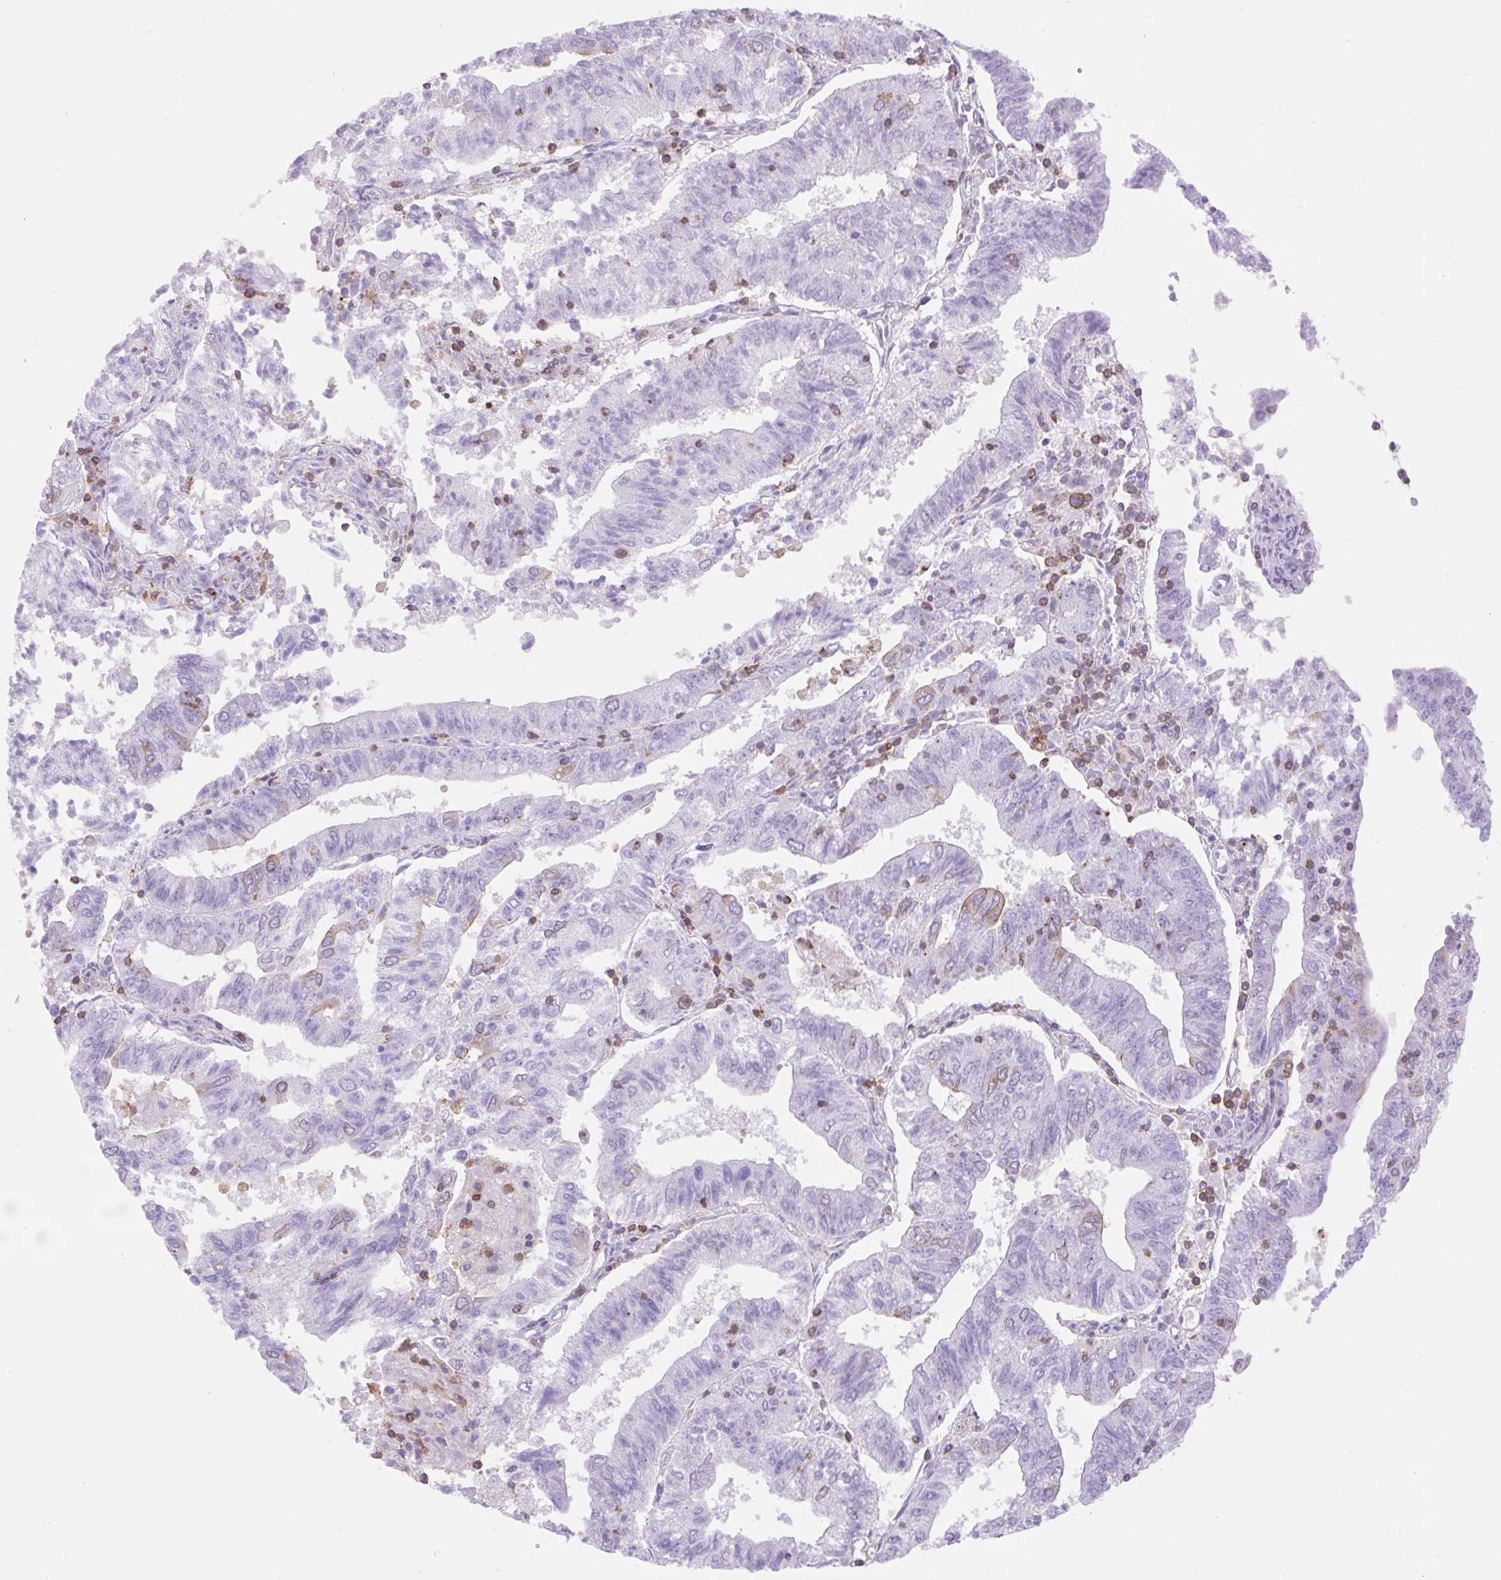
{"staining": {"intensity": "moderate", "quantity": "<25%", "location": "cytoplasmic/membranous"}, "tissue": "endometrial cancer", "cell_type": "Tumor cells", "image_type": "cancer", "snomed": [{"axis": "morphology", "description": "Adenocarcinoma, NOS"}, {"axis": "topography", "description": "Endometrium"}], "caption": "Protein positivity by immunohistochemistry (IHC) reveals moderate cytoplasmic/membranous staining in about <25% of tumor cells in adenocarcinoma (endometrial).", "gene": "DNM2", "patient": {"sex": "female", "age": 82}}